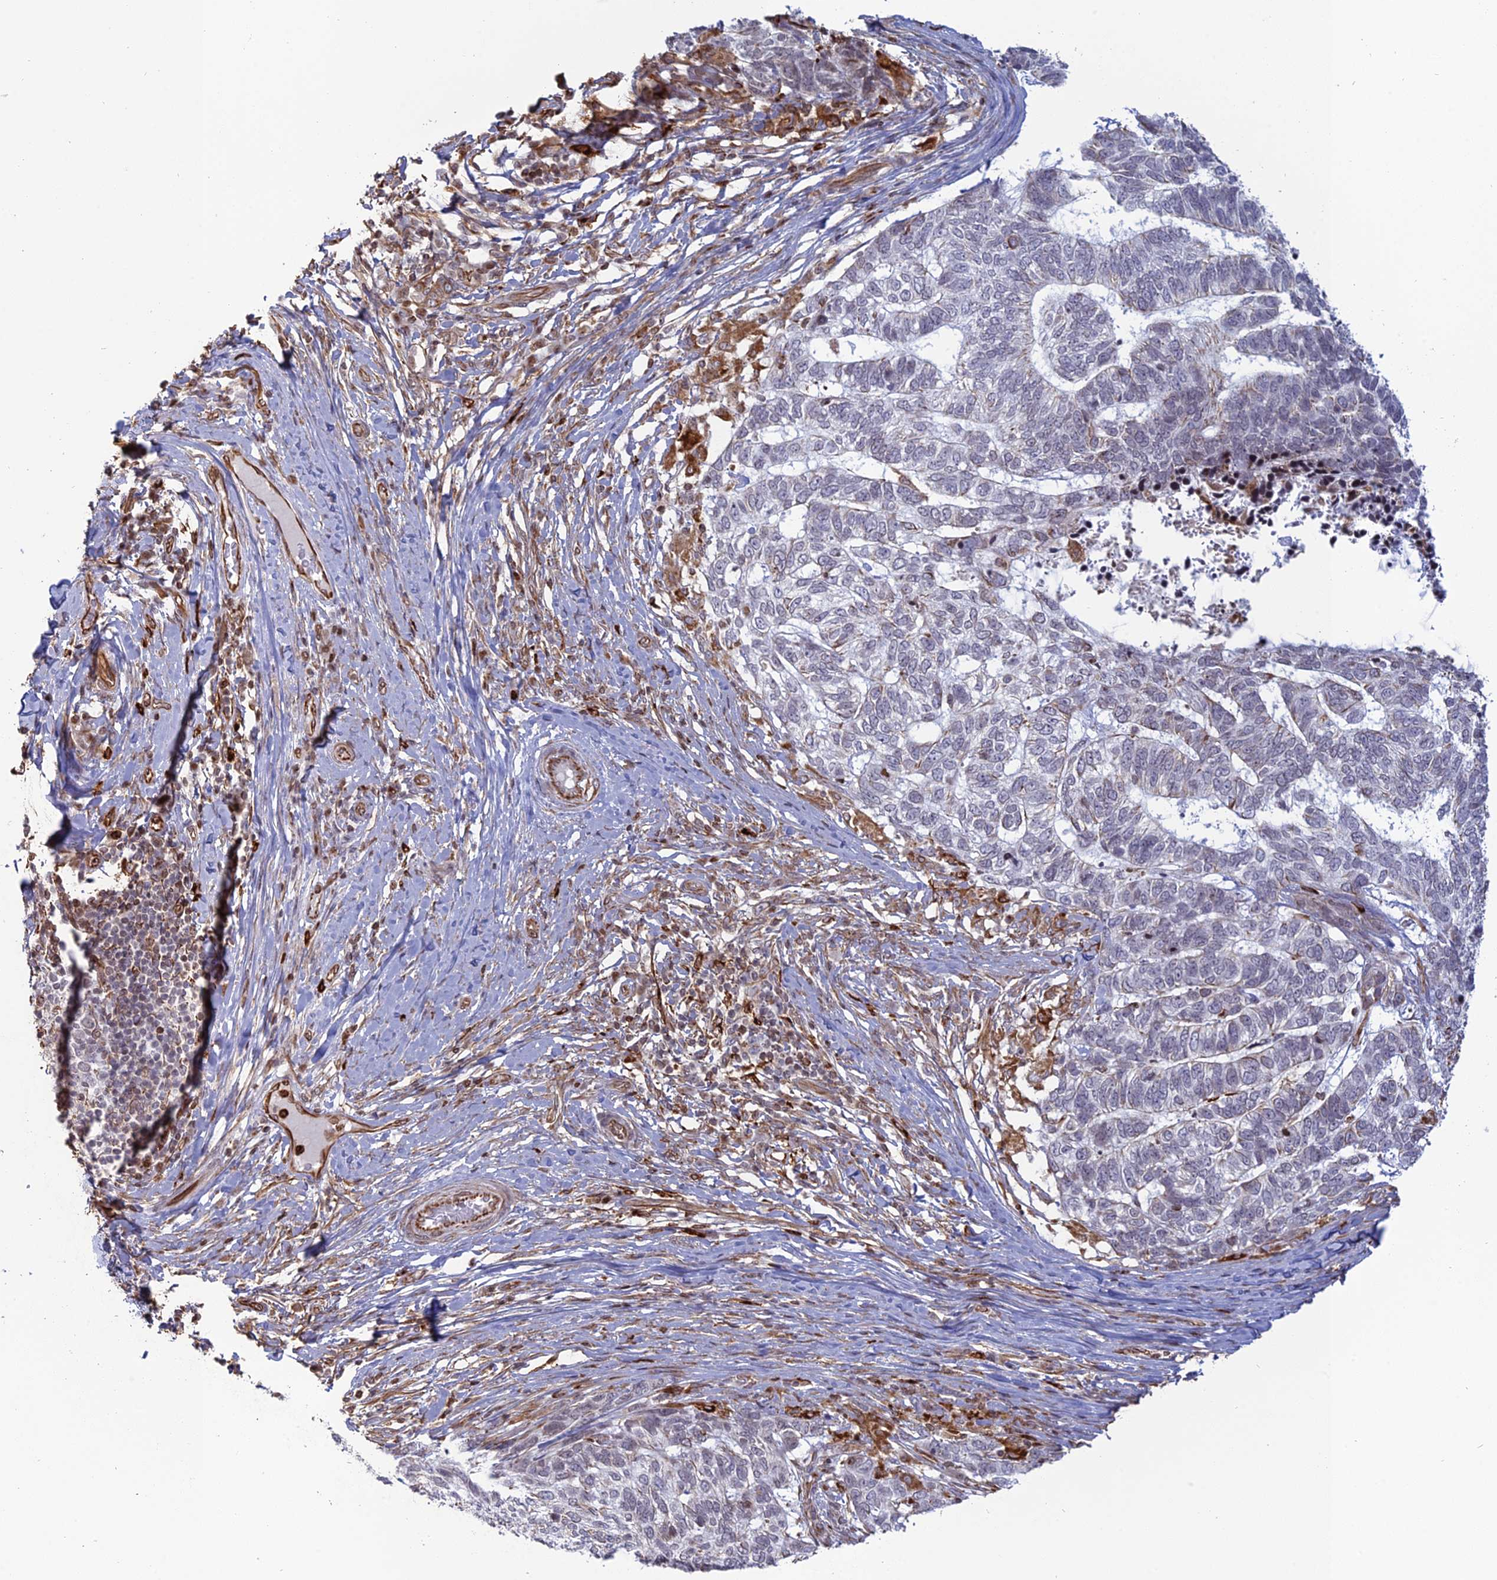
{"staining": {"intensity": "negative", "quantity": "none", "location": "none"}, "tissue": "skin cancer", "cell_type": "Tumor cells", "image_type": "cancer", "snomed": [{"axis": "morphology", "description": "Basal cell carcinoma"}, {"axis": "topography", "description": "Skin"}], "caption": "High power microscopy micrograph of an immunohistochemistry photomicrograph of skin basal cell carcinoma, revealing no significant positivity in tumor cells.", "gene": "APOBR", "patient": {"sex": "female", "age": 65}}